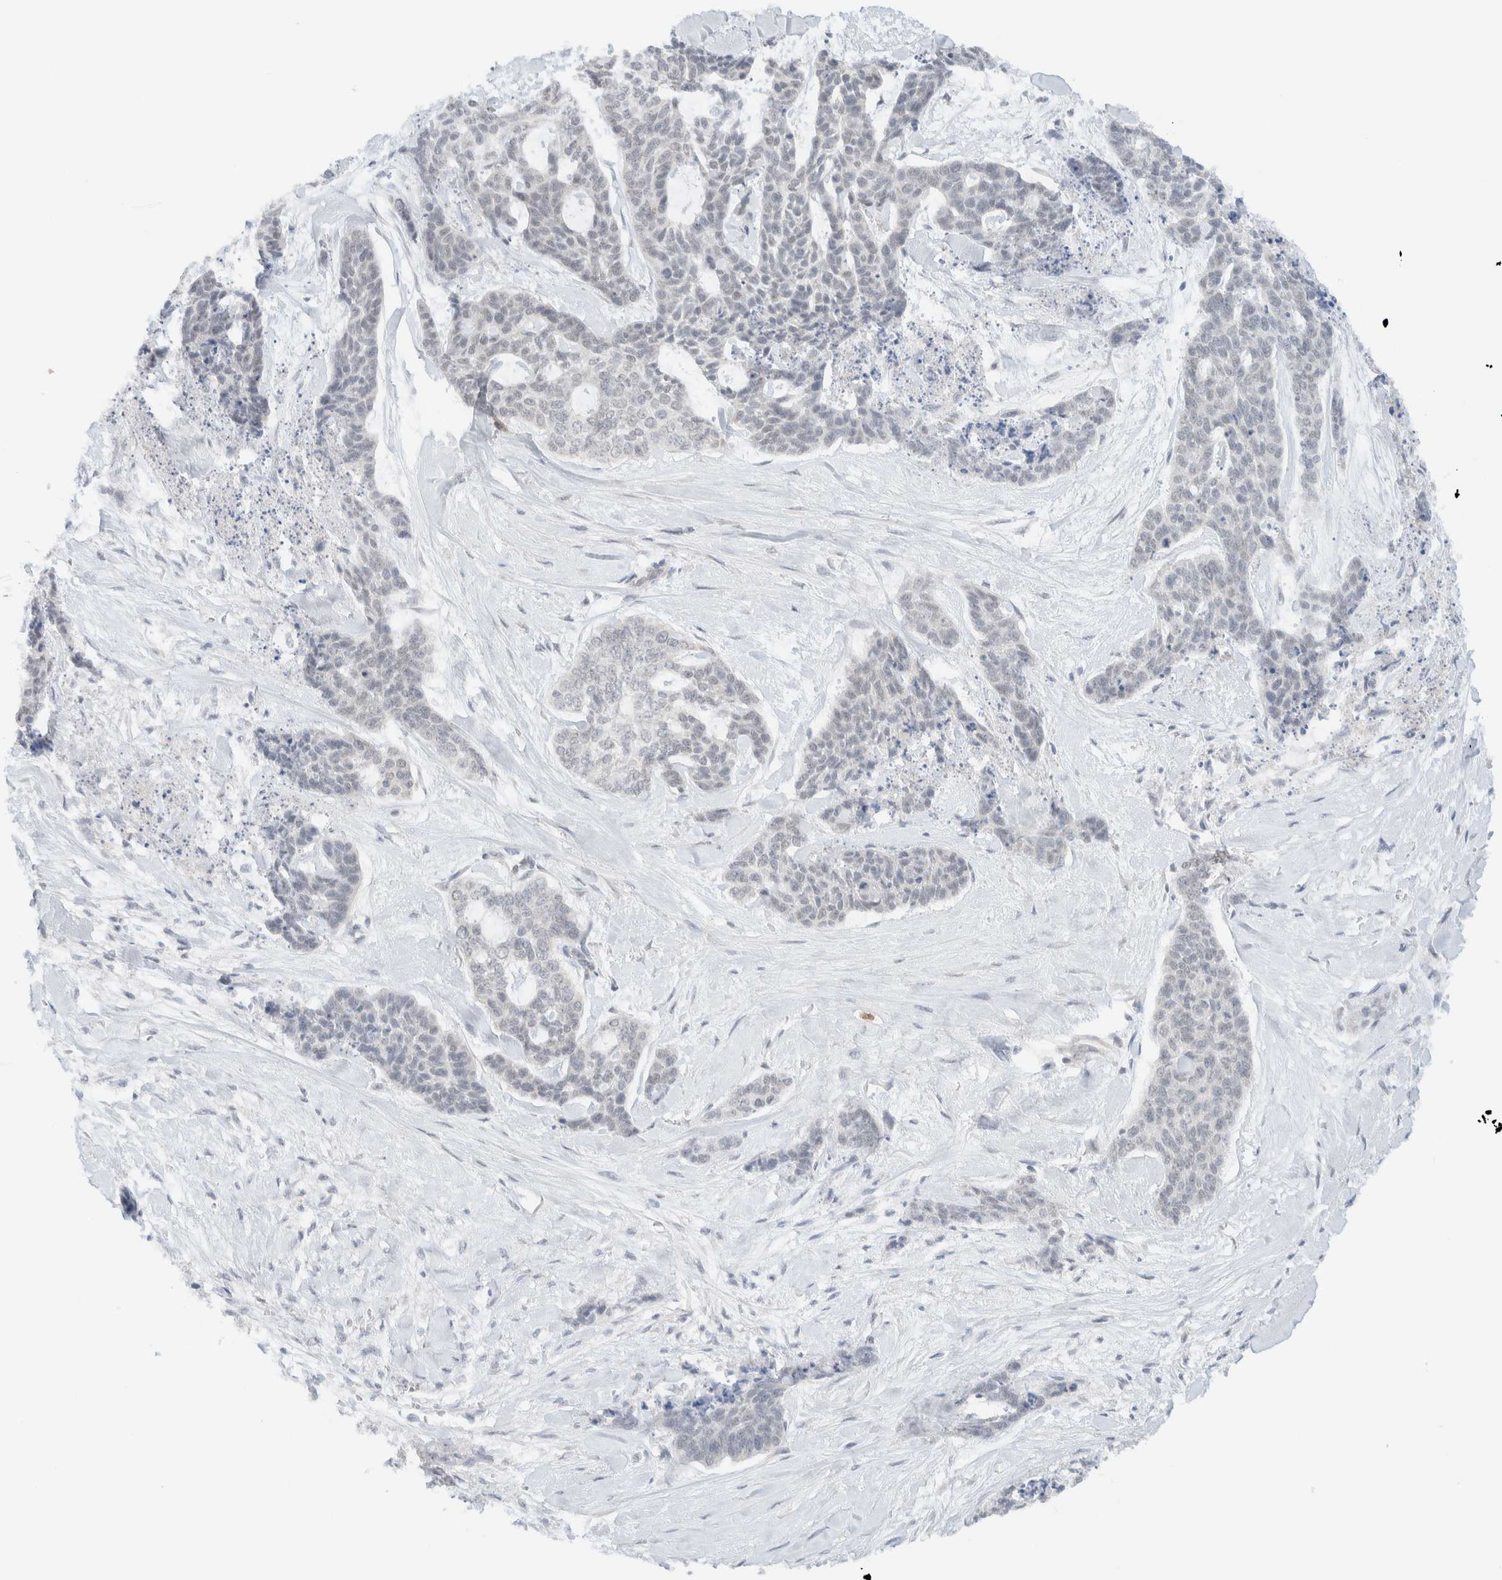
{"staining": {"intensity": "negative", "quantity": "none", "location": "none"}, "tissue": "skin cancer", "cell_type": "Tumor cells", "image_type": "cancer", "snomed": [{"axis": "morphology", "description": "Basal cell carcinoma"}, {"axis": "topography", "description": "Skin"}], "caption": "The histopathology image exhibits no significant expression in tumor cells of skin basal cell carcinoma.", "gene": "MRPL41", "patient": {"sex": "female", "age": 64}}